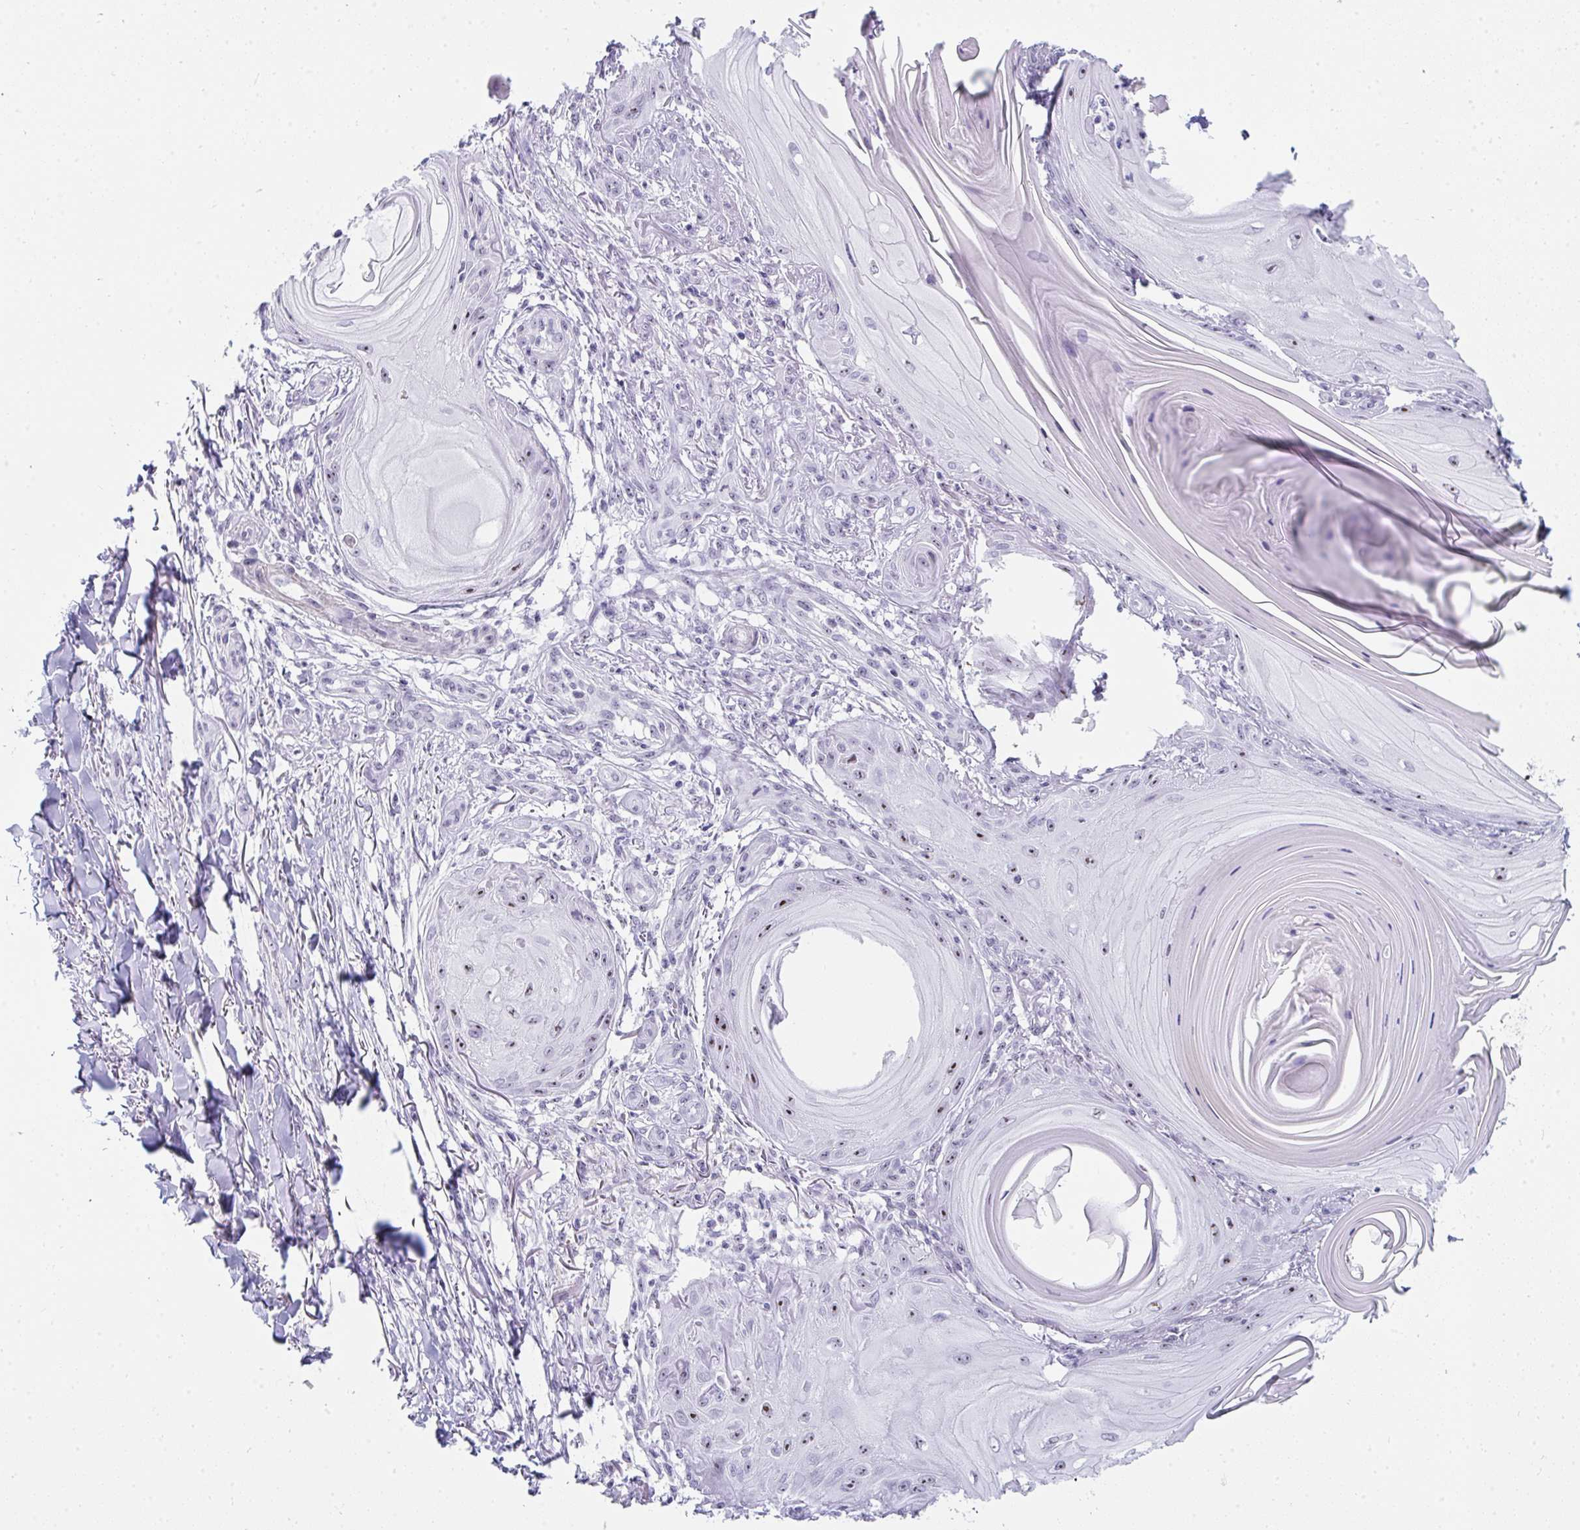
{"staining": {"intensity": "moderate", "quantity": "<25%", "location": "nuclear"}, "tissue": "skin cancer", "cell_type": "Tumor cells", "image_type": "cancer", "snomed": [{"axis": "morphology", "description": "Squamous cell carcinoma, NOS"}, {"axis": "topography", "description": "Skin"}], "caption": "This image demonstrates skin cancer stained with immunohistochemistry to label a protein in brown. The nuclear of tumor cells show moderate positivity for the protein. Nuclei are counter-stained blue.", "gene": "NOP10", "patient": {"sex": "female", "age": 77}}